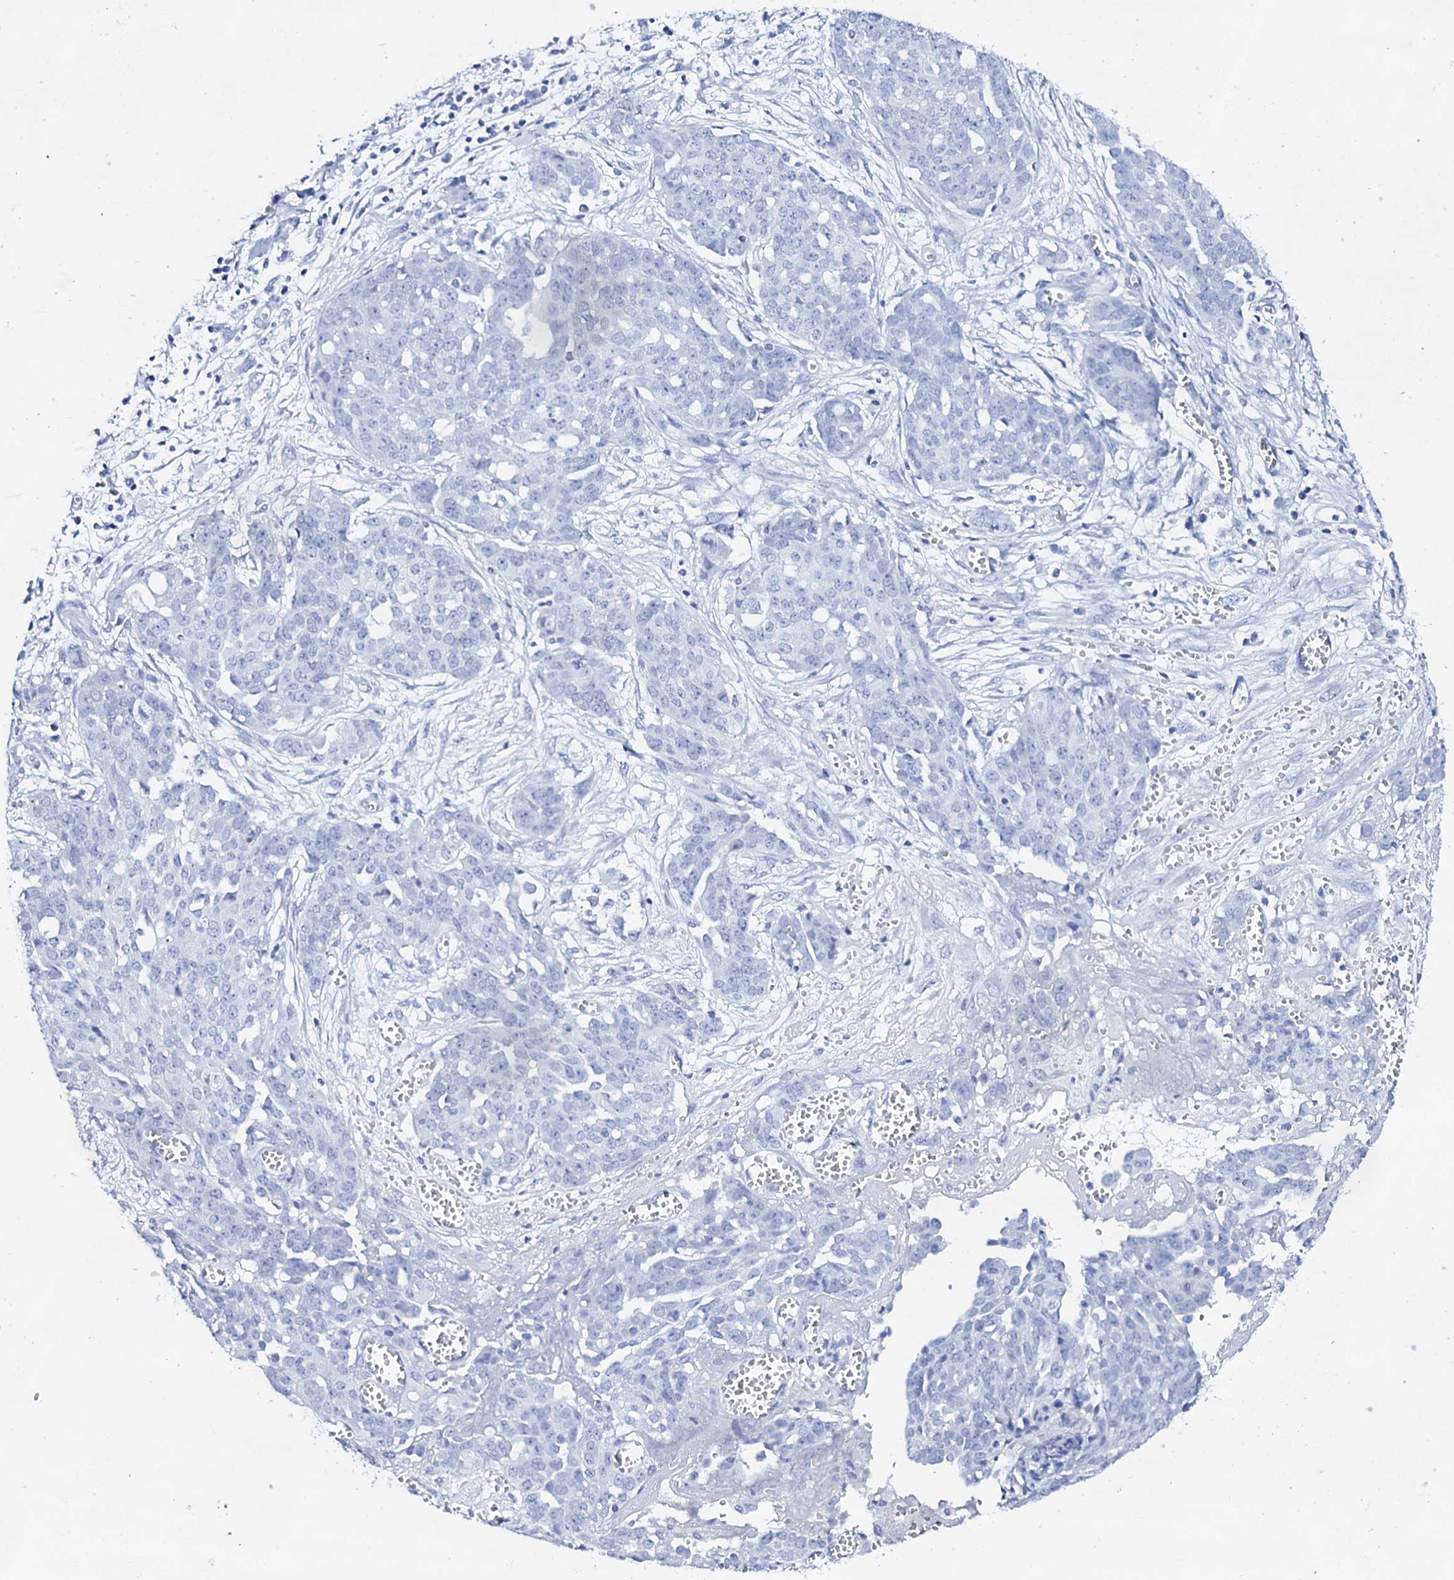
{"staining": {"intensity": "negative", "quantity": "none", "location": "none"}, "tissue": "ovarian cancer", "cell_type": "Tumor cells", "image_type": "cancer", "snomed": [{"axis": "morphology", "description": "Cystadenocarcinoma, serous, NOS"}, {"axis": "topography", "description": "Soft tissue"}, {"axis": "topography", "description": "Ovary"}], "caption": "Tumor cells are negative for protein expression in human serous cystadenocarcinoma (ovarian). Nuclei are stained in blue.", "gene": "FBXL16", "patient": {"sex": "female", "age": 57}}